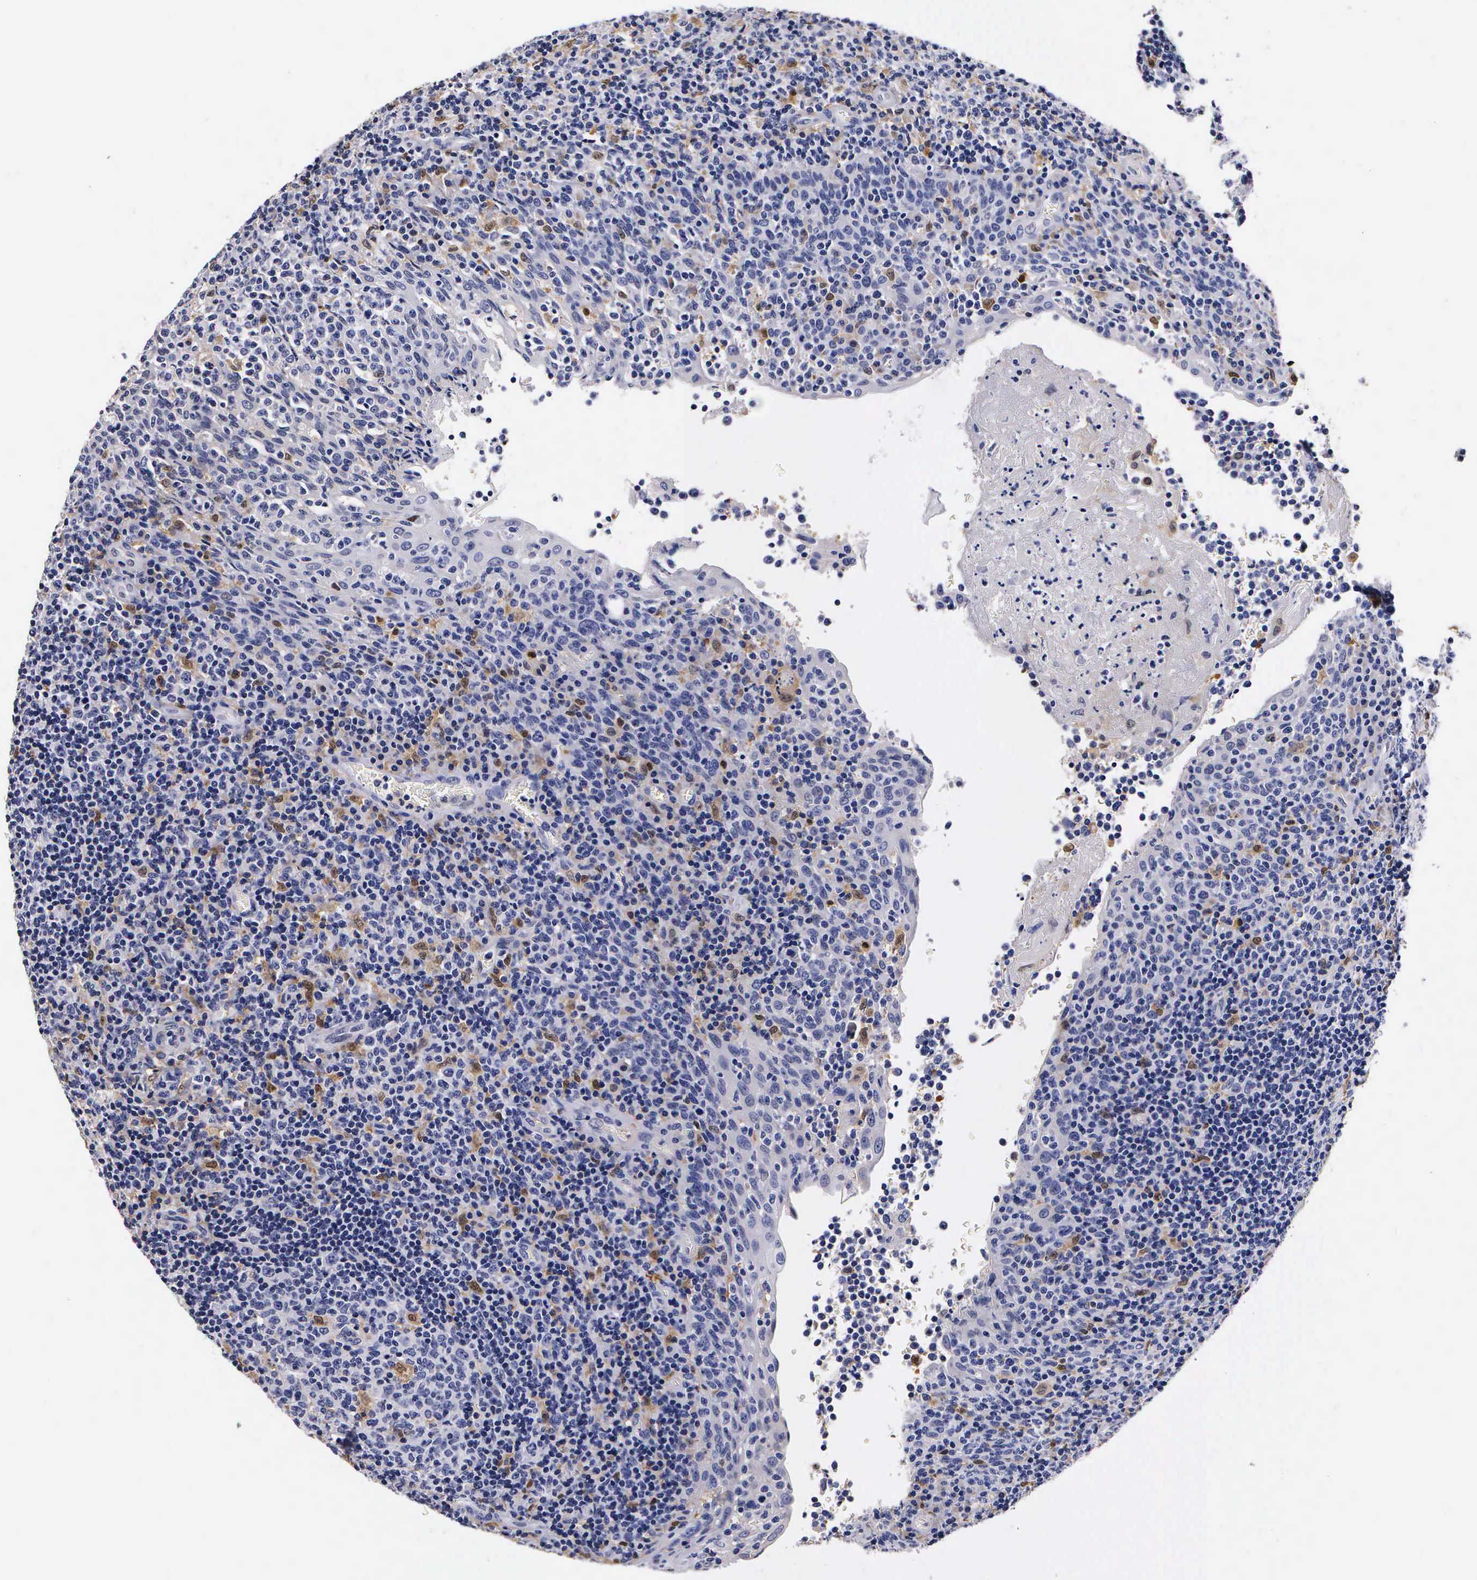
{"staining": {"intensity": "moderate", "quantity": "<25%", "location": "cytoplasmic/membranous,nuclear"}, "tissue": "tonsil", "cell_type": "Germinal center cells", "image_type": "normal", "snomed": [{"axis": "morphology", "description": "Normal tissue, NOS"}, {"axis": "topography", "description": "Tonsil"}], "caption": "This micrograph reveals benign tonsil stained with immunohistochemistry (IHC) to label a protein in brown. The cytoplasmic/membranous,nuclear of germinal center cells show moderate positivity for the protein. Nuclei are counter-stained blue.", "gene": "RENBP", "patient": {"sex": "female", "age": 3}}